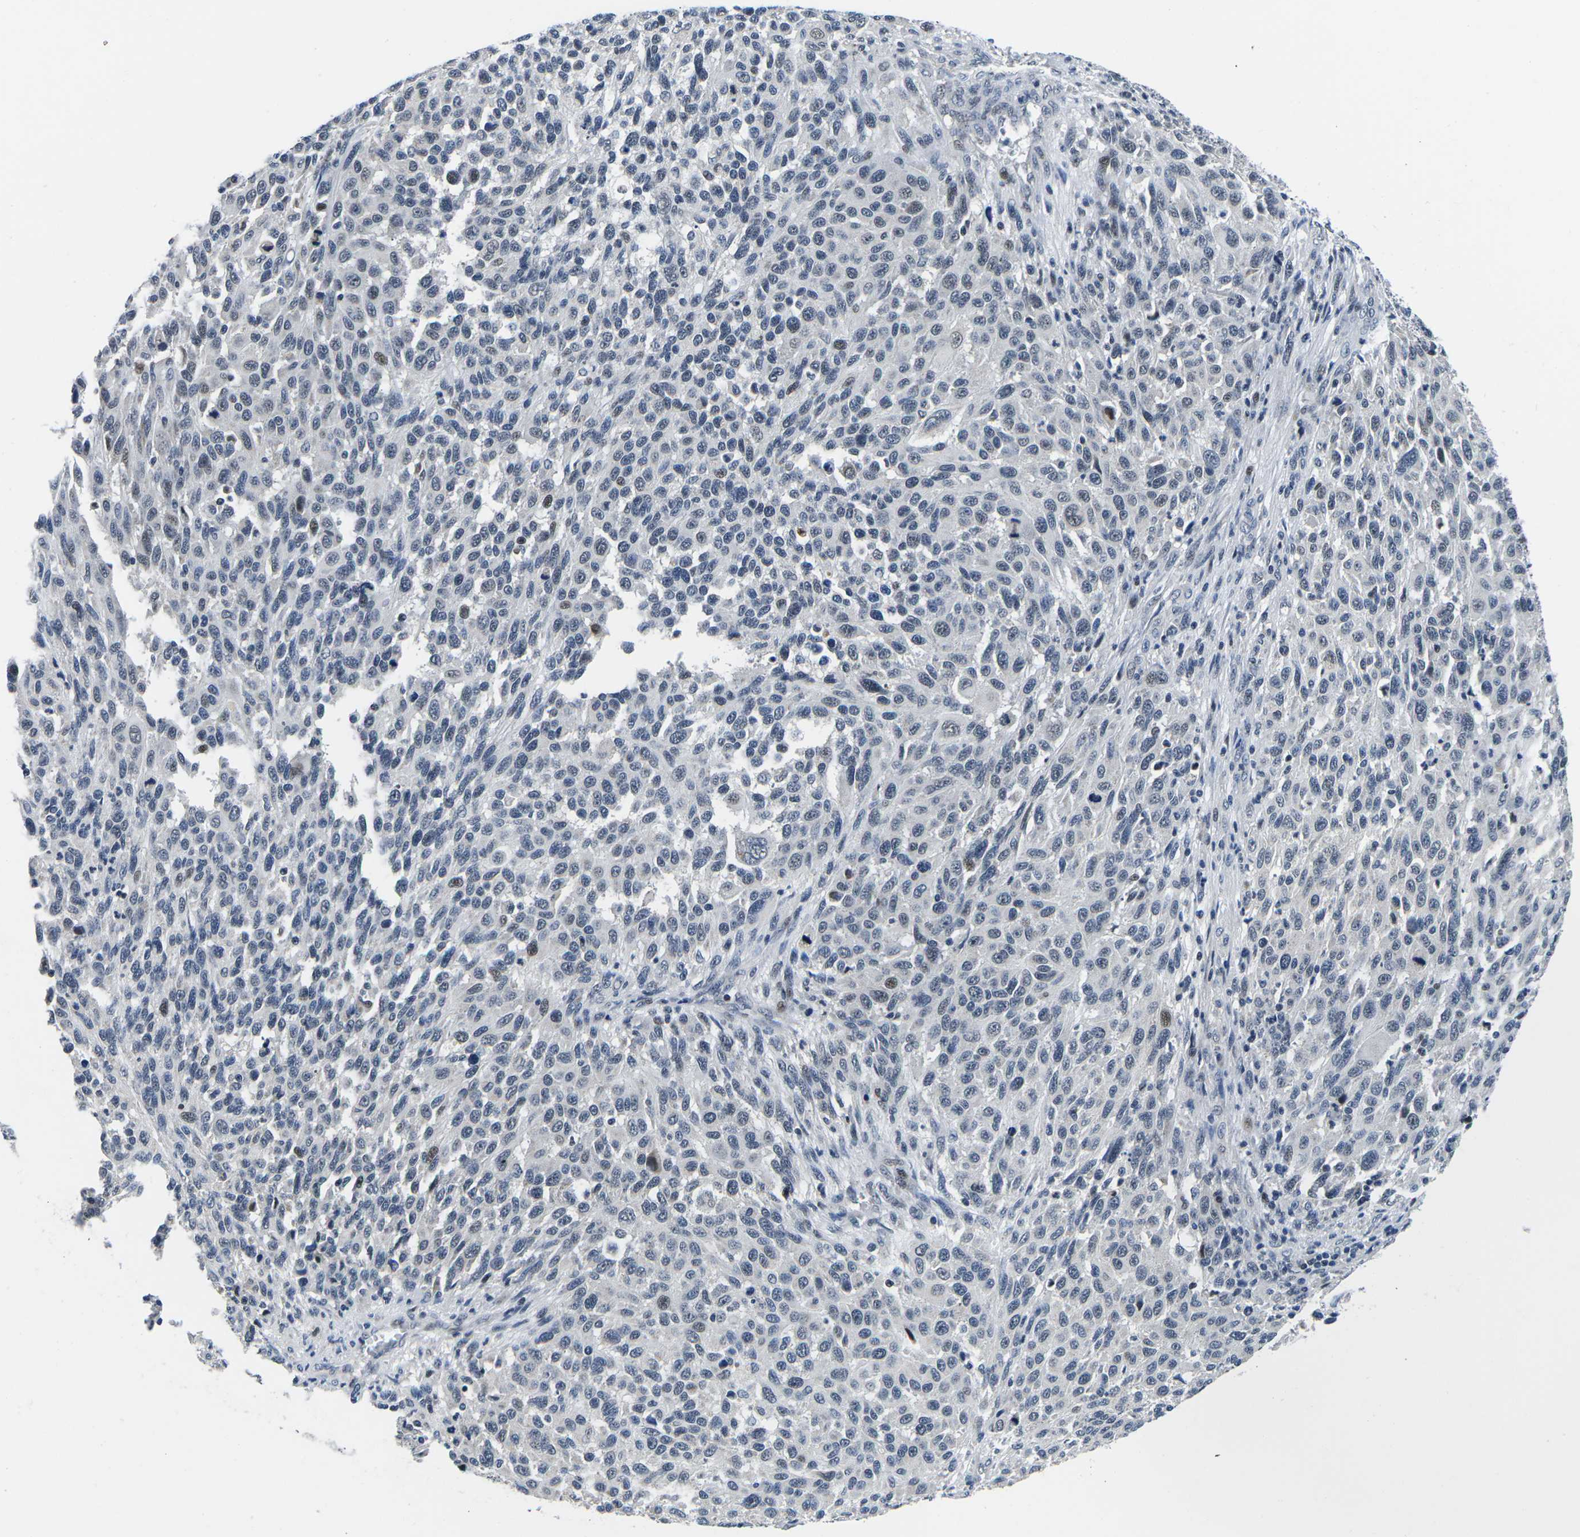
{"staining": {"intensity": "moderate", "quantity": "<25%", "location": "nuclear"}, "tissue": "melanoma", "cell_type": "Tumor cells", "image_type": "cancer", "snomed": [{"axis": "morphology", "description": "Malignant melanoma, Metastatic site"}, {"axis": "topography", "description": "Lymph node"}], "caption": "Tumor cells exhibit low levels of moderate nuclear staining in about <25% of cells in human melanoma.", "gene": "CDC73", "patient": {"sex": "male", "age": 61}}